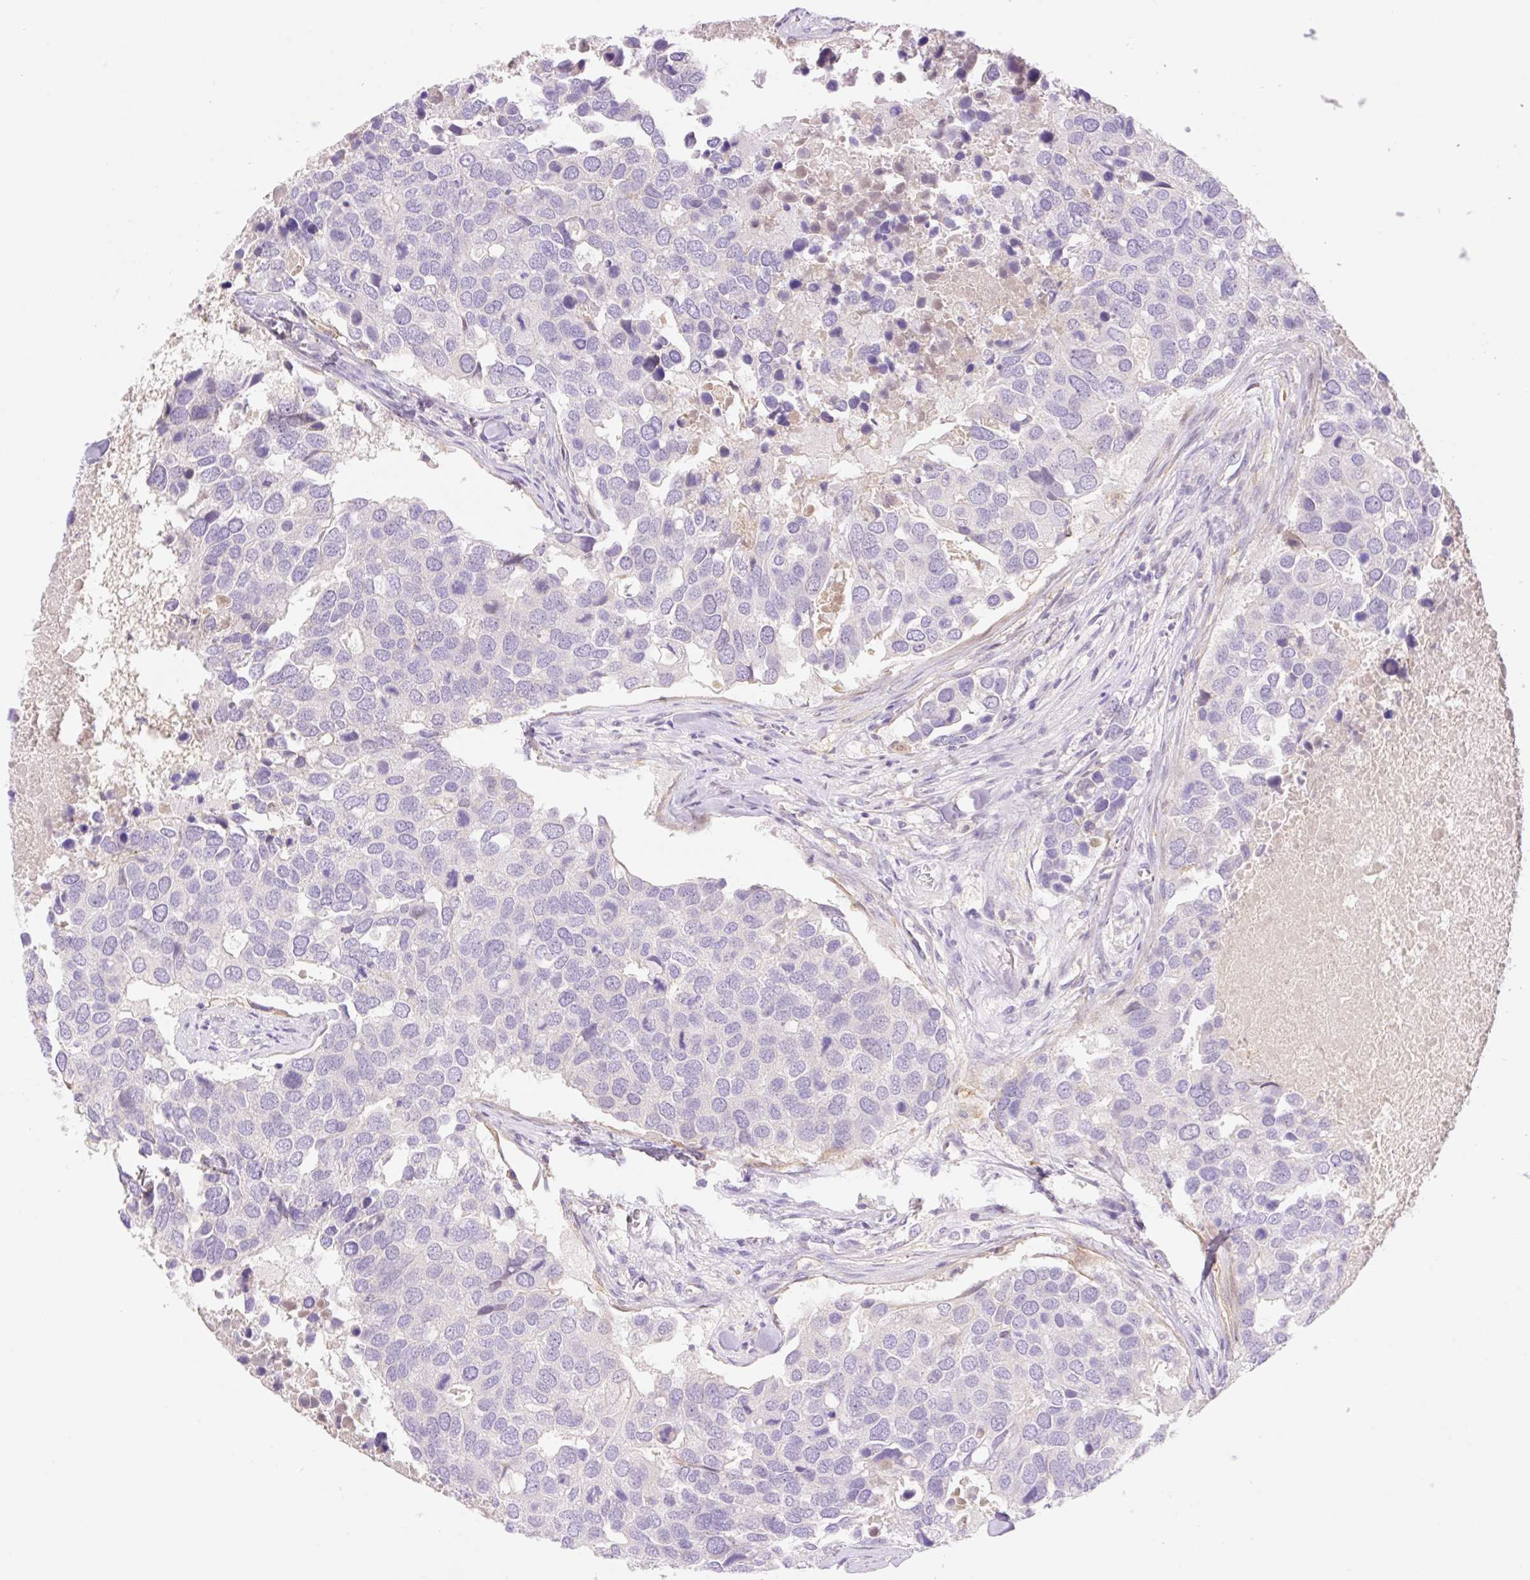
{"staining": {"intensity": "negative", "quantity": "none", "location": "none"}, "tissue": "breast cancer", "cell_type": "Tumor cells", "image_type": "cancer", "snomed": [{"axis": "morphology", "description": "Duct carcinoma"}, {"axis": "topography", "description": "Breast"}], "caption": "Photomicrograph shows no significant protein expression in tumor cells of breast invasive ductal carcinoma.", "gene": "DENND5A", "patient": {"sex": "female", "age": 83}}